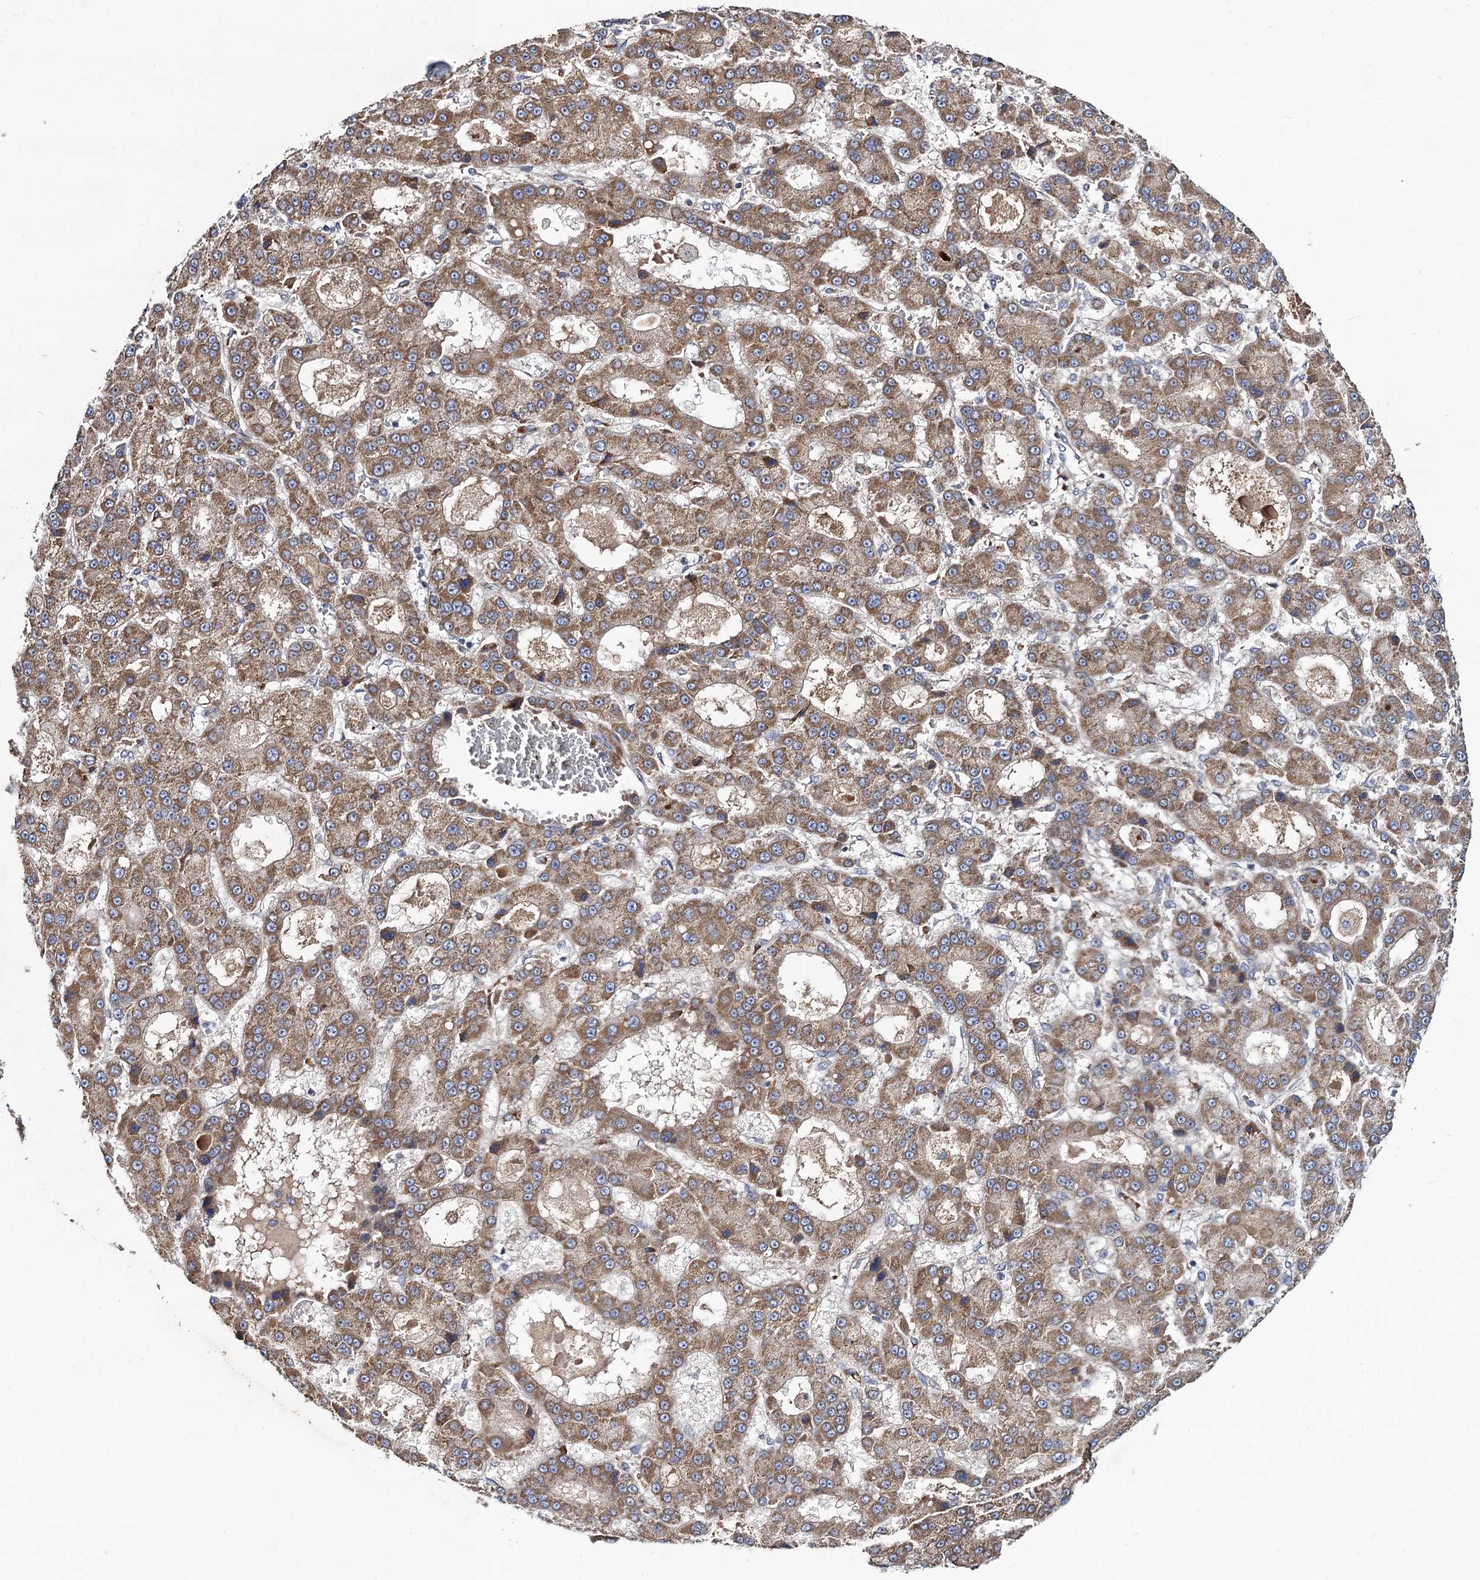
{"staining": {"intensity": "moderate", "quantity": ">75%", "location": "cytoplasmic/membranous"}, "tissue": "liver cancer", "cell_type": "Tumor cells", "image_type": "cancer", "snomed": [{"axis": "morphology", "description": "Carcinoma, Hepatocellular, NOS"}, {"axis": "topography", "description": "Liver"}], "caption": "Tumor cells show medium levels of moderate cytoplasmic/membranous staining in about >75% of cells in liver hepatocellular carcinoma.", "gene": "VPS37D", "patient": {"sex": "male", "age": 70}}